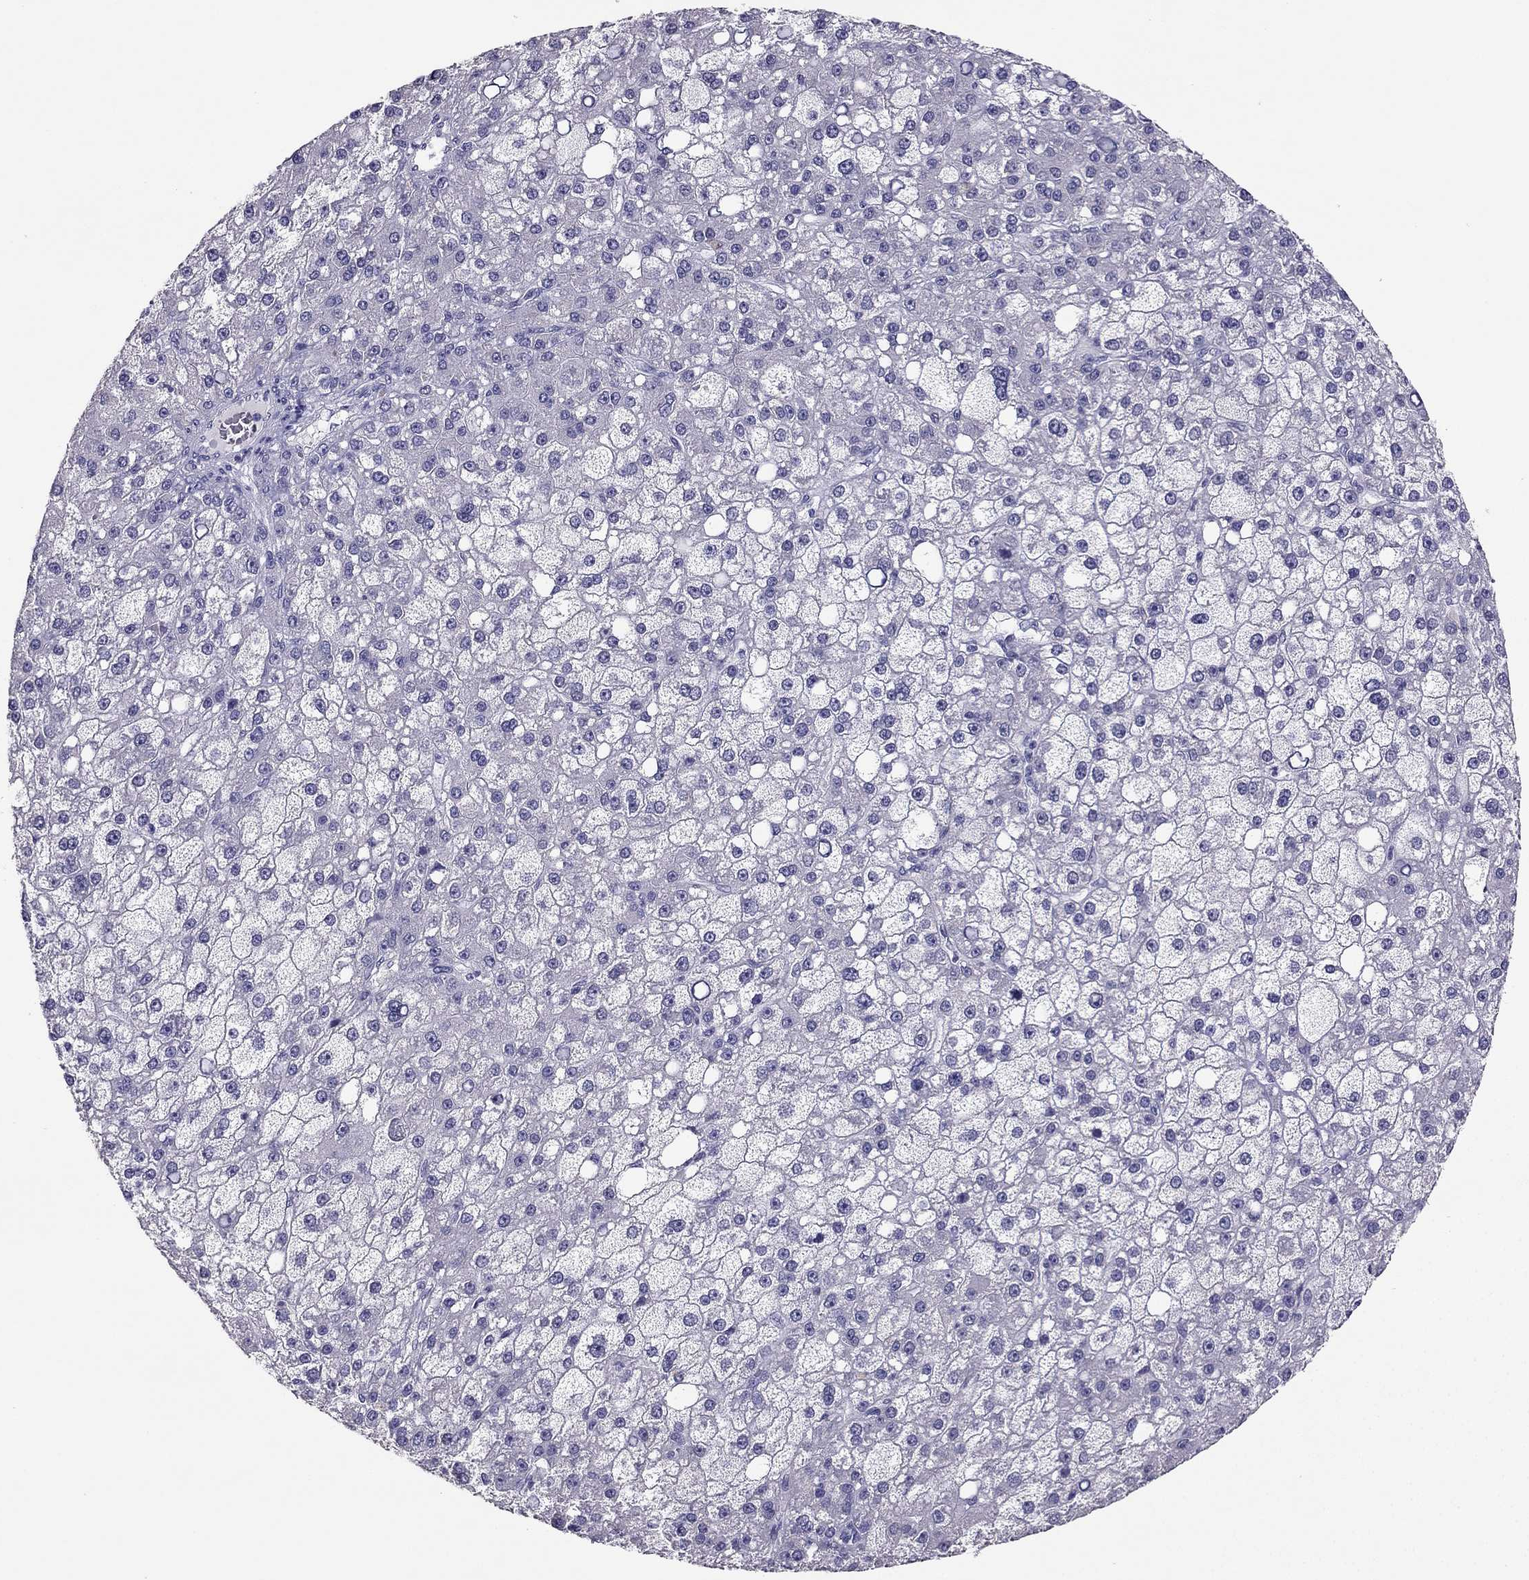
{"staining": {"intensity": "negative", "quantity": "none", "location": "none"}, "tissue": "liver cancer", "cell_type": "Tumor cells", "image_type": "cancer", "snomed": [{"axis": "morphology", "description": "Carcinoma, Hepatocellular, NOS"}, {"axis": "topography", "description": "Liver"}], "caption": "Tumor cells show no significant protein expression in liver hepatocellular carcinoma.", "gene": "RHO", "patient": {"sex": "male", "age": 67}}